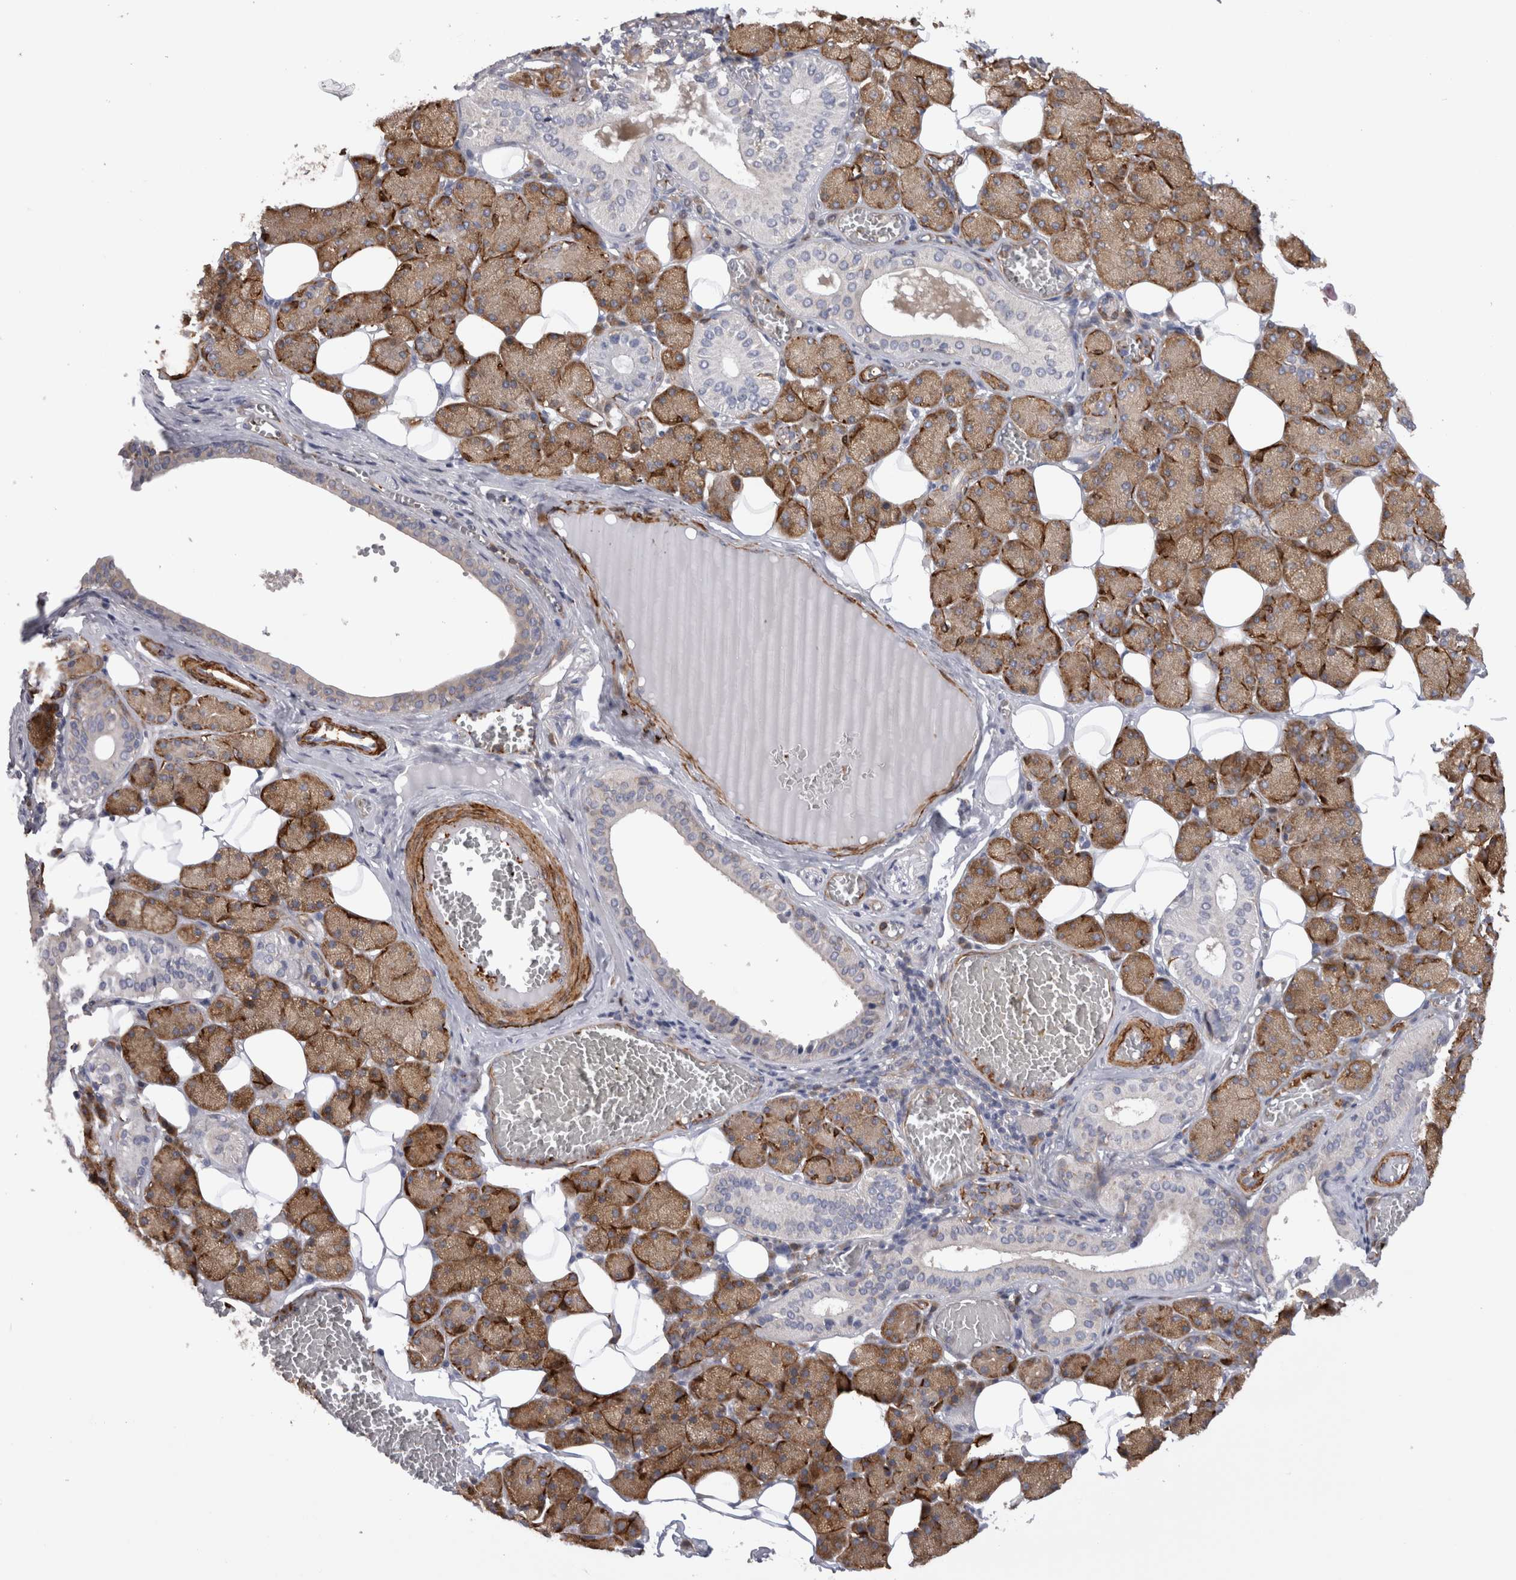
{"staining": {"intensity": "moderate", "quantity": ">75%", "location": "cytoplasmic/membranous"}, "tissue": "salivary gland", "cell_type": "Glandular cells", "image_type": "normal", "snomed": [{"axis": "morphology", "description": "Normal tissue, NOS"}, {"axis": "topography", "description": "Salivary gland"}], "caption": "Glandular cells show moderate cytoplasmic/membranous expression in approximately >75% of cells in normal salivary gland.", "gene": "EPRS1", "patient": {"sex": "female", "age": 33}}